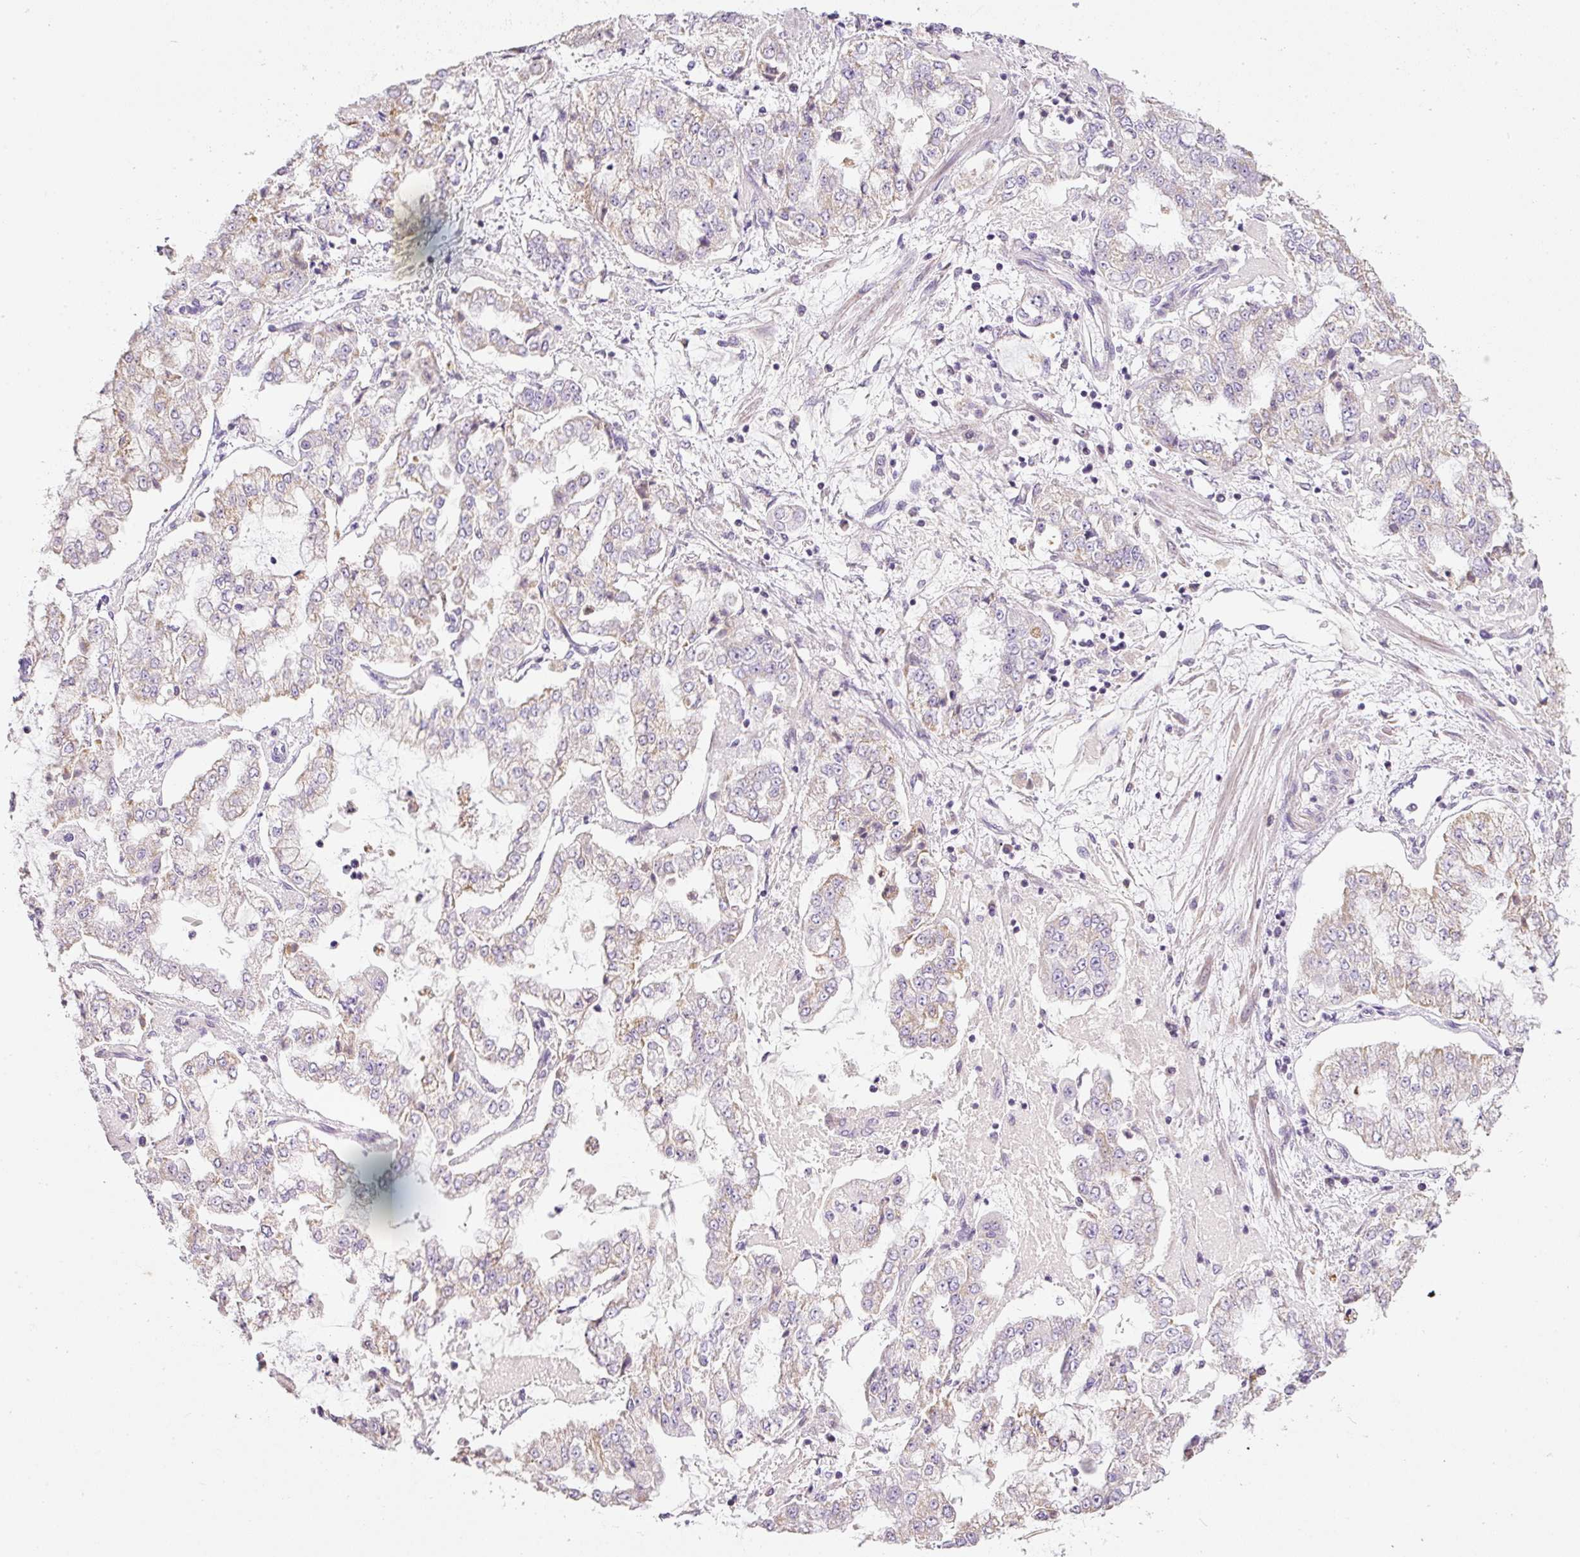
{"staining": {"intensity": "weak", "quantity": "25%-75%", "location": "cytoplasmic/membranous"}, "tissue": "stomach cancer", "cell_type": "Tumor cells", "image_type": "cancer", "snomed": [{"axis": "morphology", "description": "Adenocarcinoma, NOS"}, {"axis": "topography", "description": "Stomach"}], "caption": "Stomach cancer (adenocarcinoma) tissue demonstrates weak cytoplasmic/membranous staining in approximately 25%-75% of tumor cells", "gene": "KPNA5", "patient": {"sex": "male", "age": 76}}